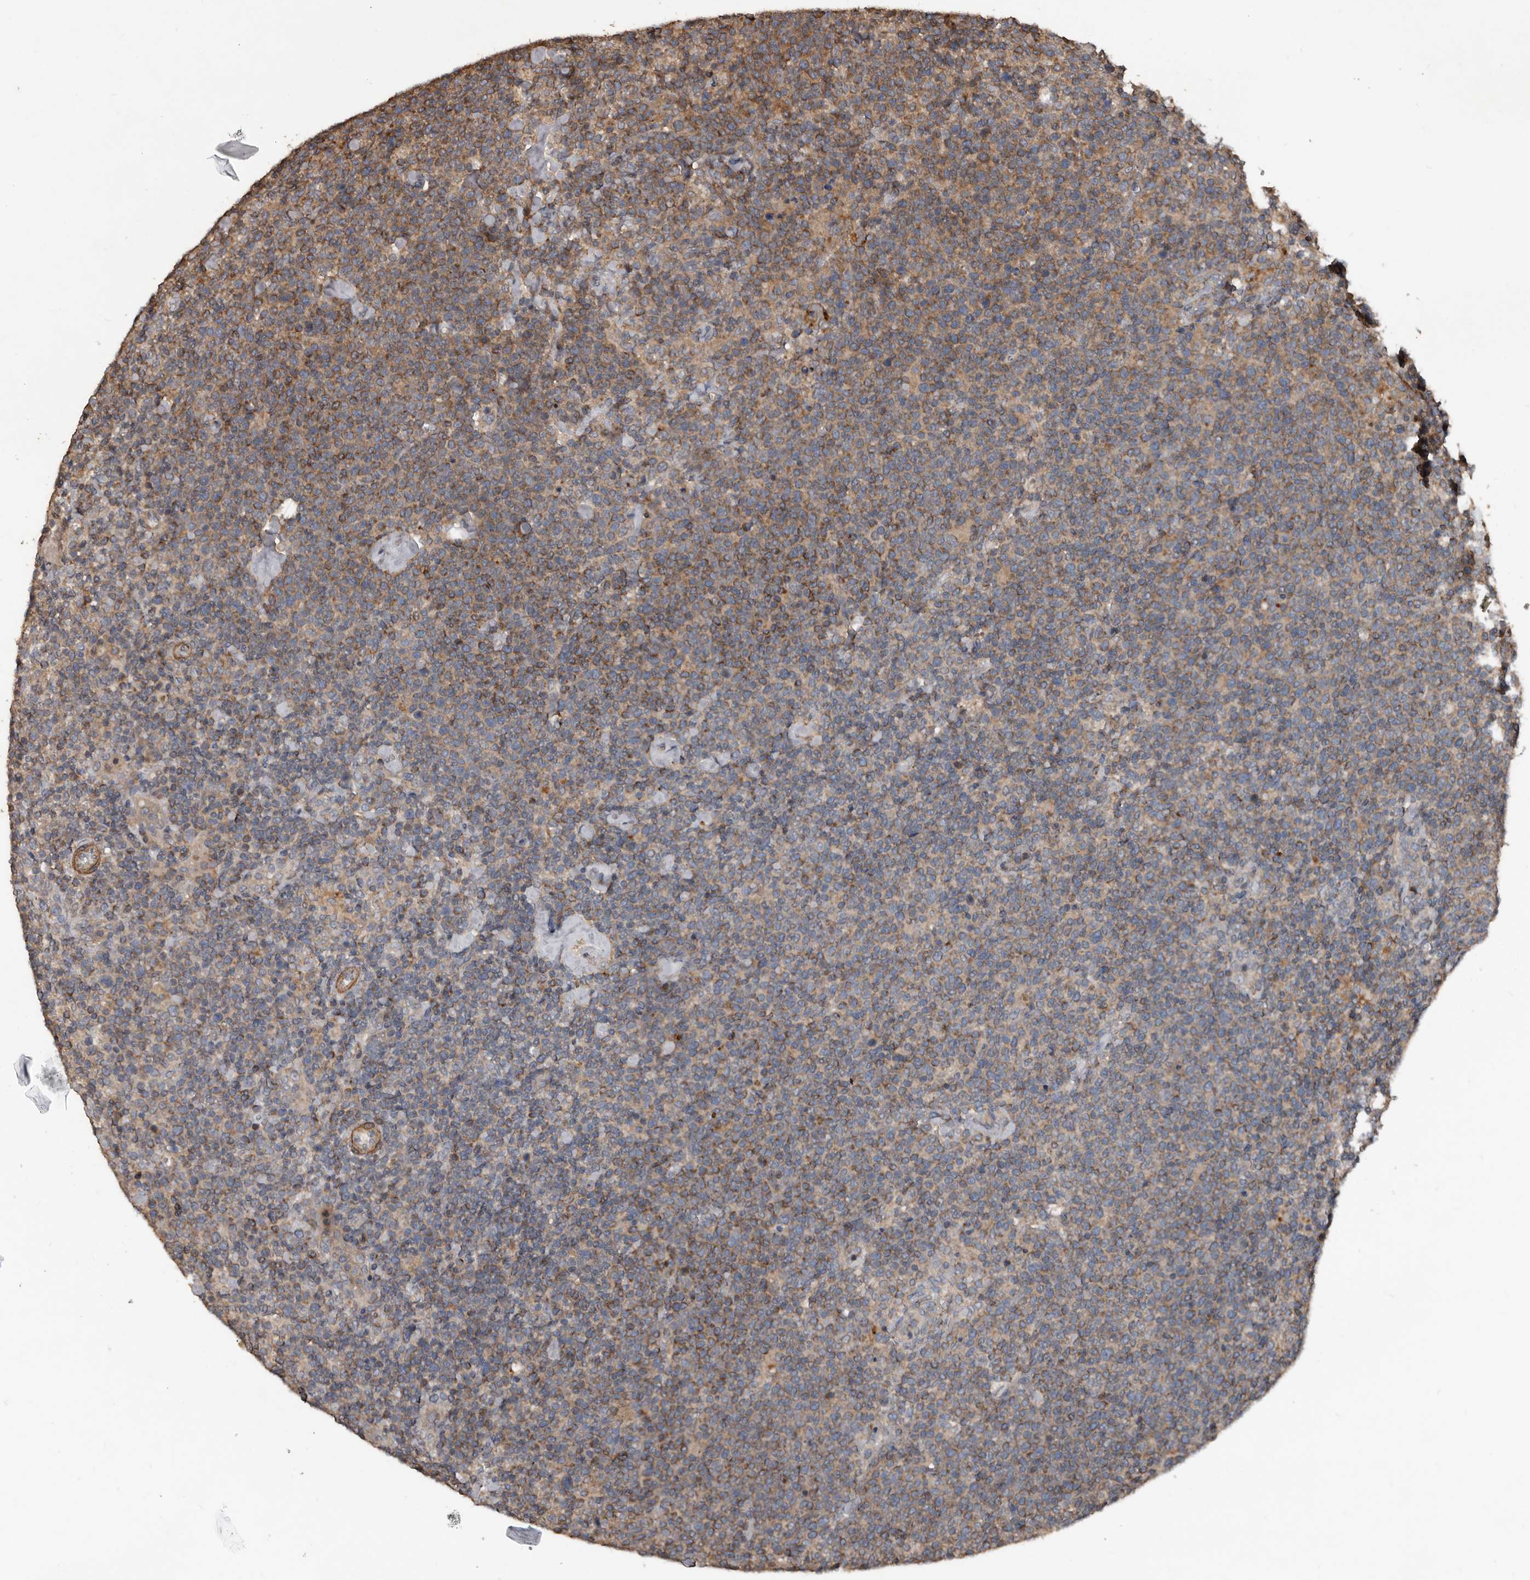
{"staining": {"intensity": "moderate", "quantity": "25%-75%", "location": "cytoplasmic/membranous"}, "tissue": "lymphoma", "cell_type": "Tumor cells", "image_type": "cancer", "snomed": [{"axis": "morphology", "description": "Malignant lymphoma, non-Hodgkin's type, High grade"}, {"axis": "topography", "description": "Lymph node"}], "caption": "This is an image of IHC staining of lymphoma, which shows moderate positivity in the cytoplasmic/membranous of tumor cells.", "gene": "GREB1", "patient": {"sex": "male", "age": 61}}